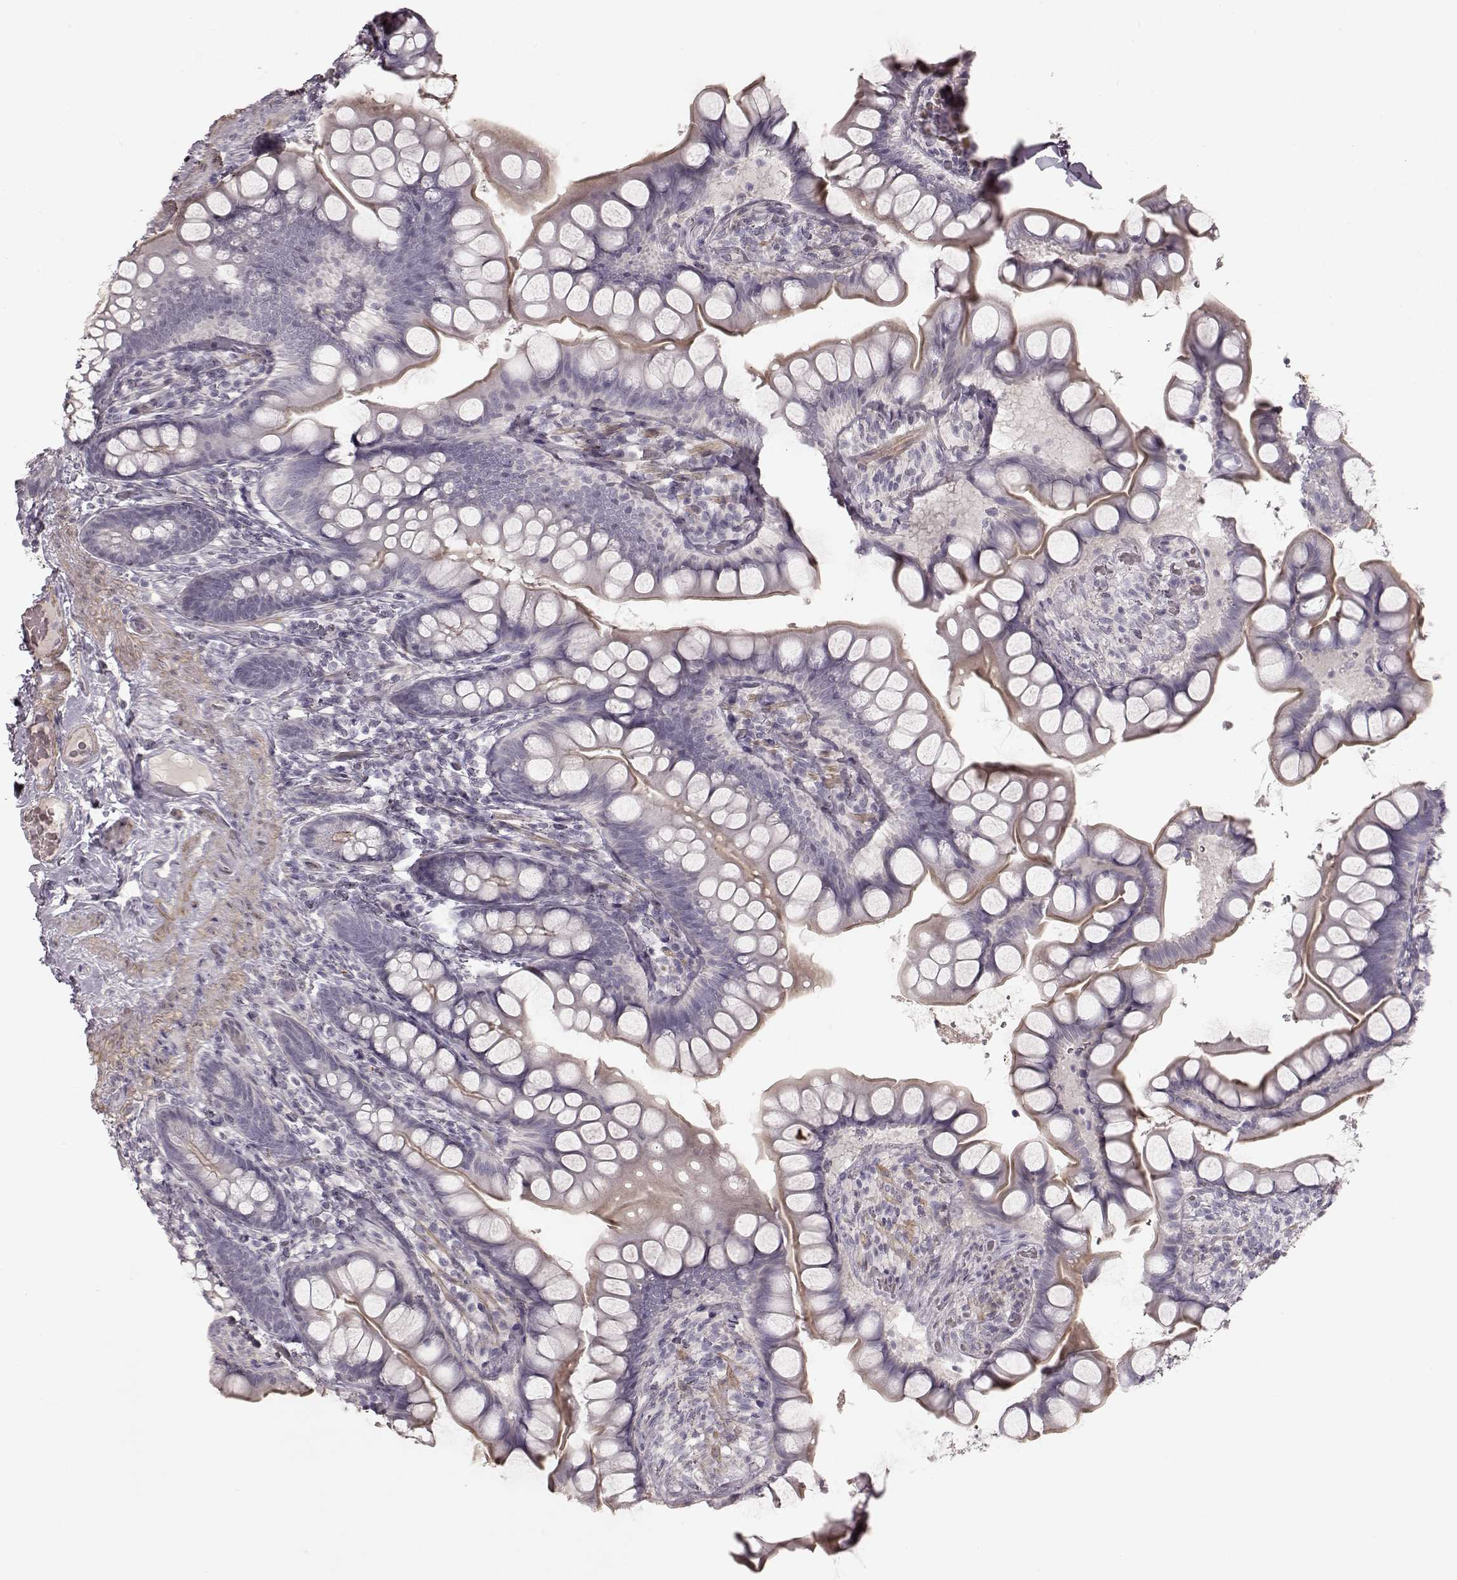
{"staining": {"intensity": "negative", "quantity": "none", "location": "none"}, "tissue": "small intestine", "cell_type": "Glandular cells", "image_type": "normal", "snomed": [{"axis": "morphology", "description": "Normal tissue, NOS"}, {"axis": "topography", "description": "Small intestine"}], "caption": "IHC photomicrograph of benign small intestine stained for a protein (brown), which demonstrates no positivity in glandular cells.", "gene": "PRLHR", "patient": {"sex": "male", "age": 70}}